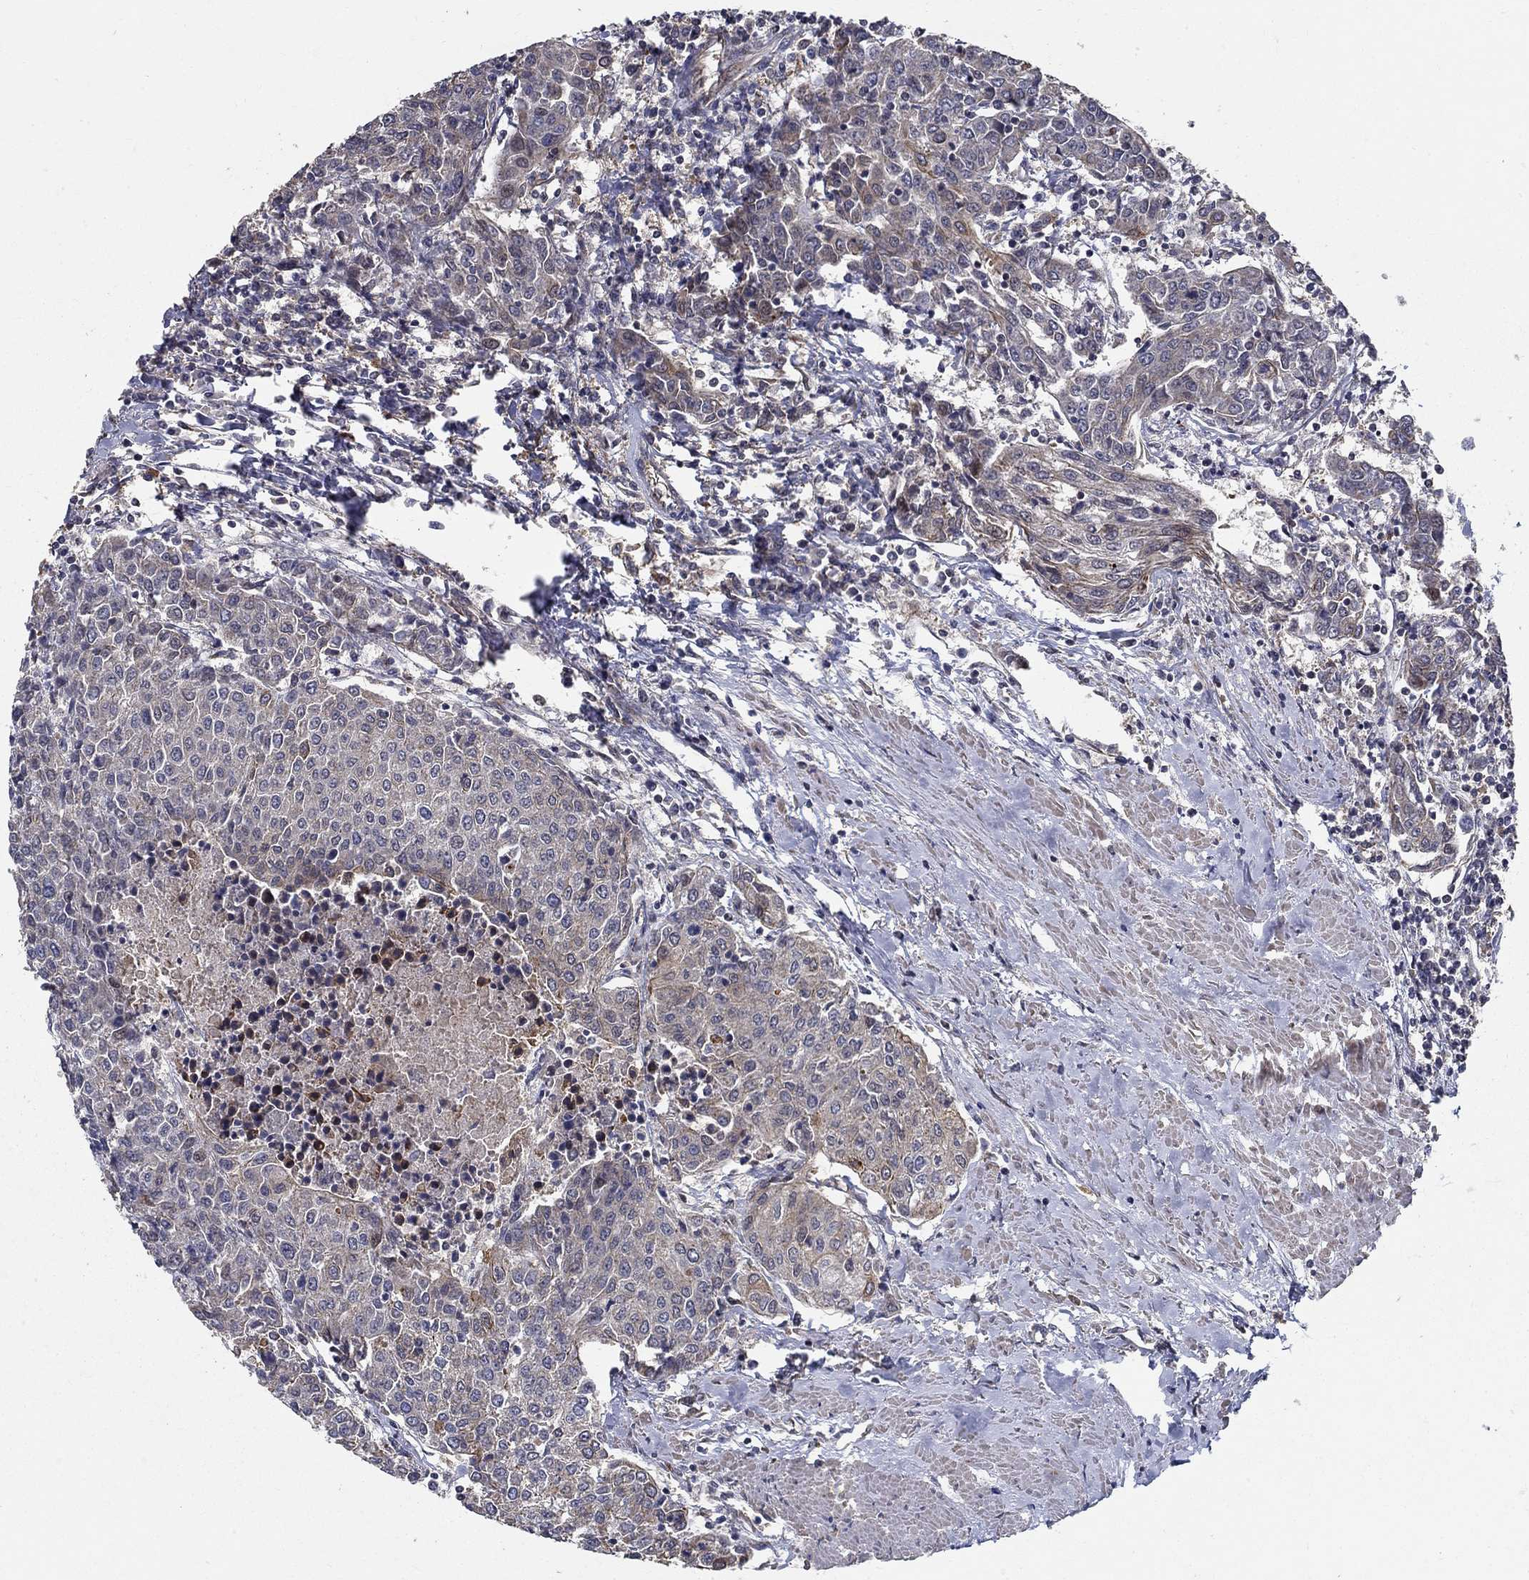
{"staining": {"intensity": "weak", "quantity": "<25%", "location": "cytoplasmic/membranous"}, "tissue": "urothelial cancer", "cell_type": "Tumor cells", "image_type": "cancer", "snomed": [{"axis": "morphology", "description": "Urothelial carcinoma, High grade"}, {"axis": "topography", "description": "Urinary bladder"}], "caption": "IHC histopathology image of high-grade urothelial carcinoma stained for a protein (brown), which demonstrates no positivity in tumor cells.", "gene": "ZNF594", "patient": {"sex": "female", "age": 85}}